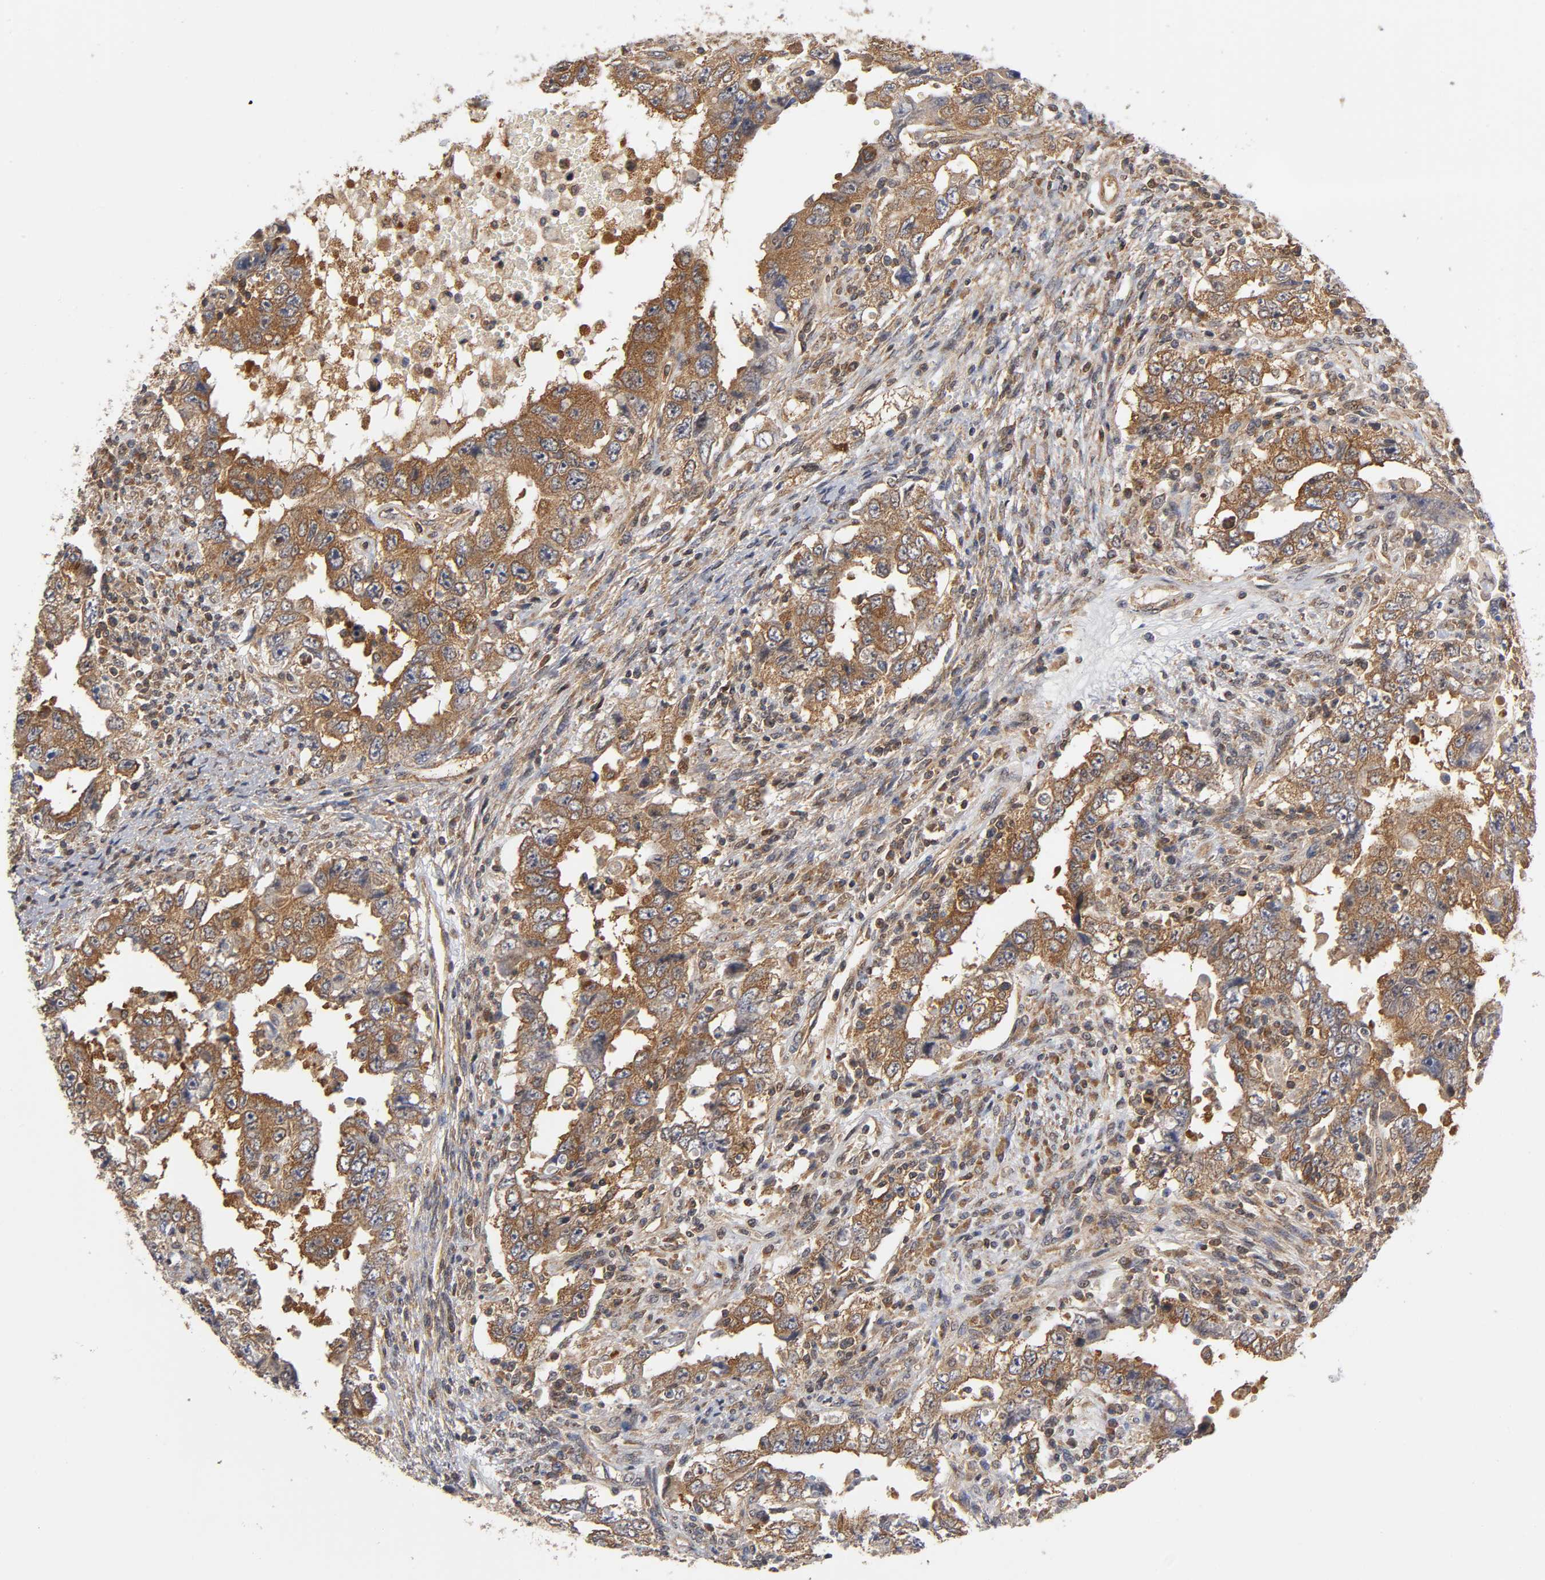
{"staining": {"intensity": "strong", "quantity": ">75%", "location": "cytoplasmic/membranous"}, "tissue": "testis cancer", "cell_type": "Tumor cells", "image_type": "cancer", "snomed": [{"axis": "morphology", "description": "Carcinoma, Embryonal, NOS"}, {"axis": "topography", "description": "Testis"}], "caption": "Protein staining of testis embryonal carcinoma tissue demonstrates strong cytoplasmic/membranous expression in about >75% of tumor cells.", "gene": "PAFAH1B1", "patient": {"sex": "male", "age": 26}}